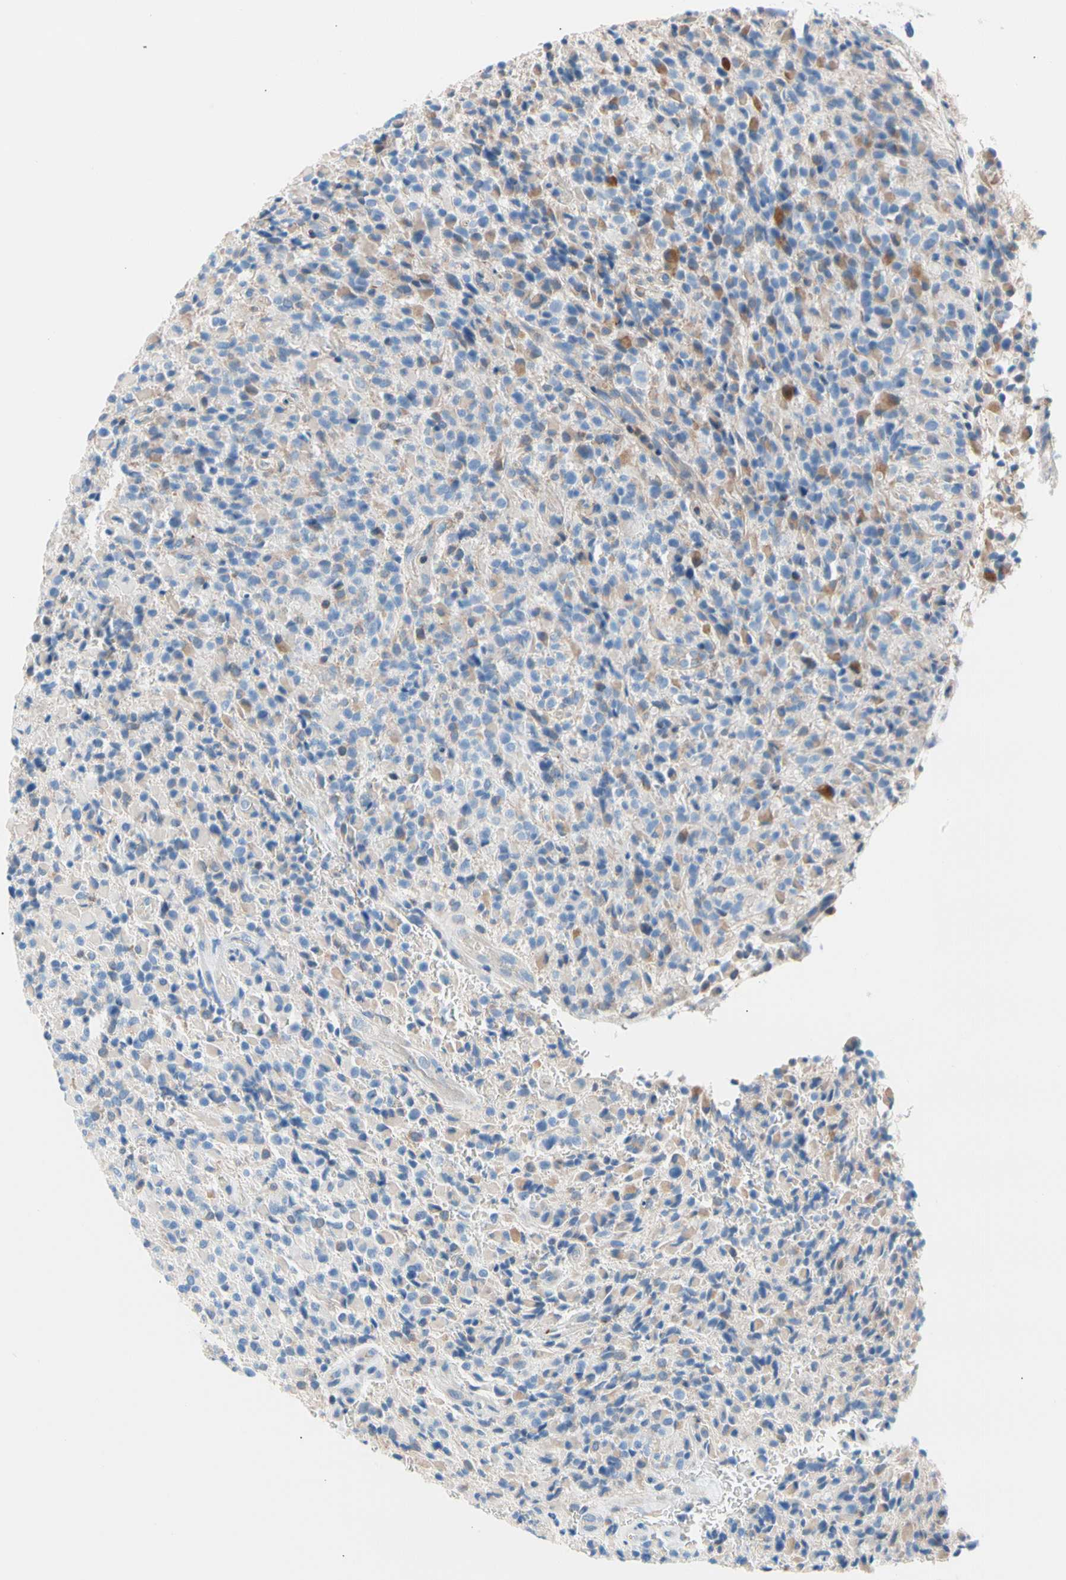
{"staining": {"intensity": "negative", "quantity": "none", "location": "none"}, "tissue": "glioma", "cell_type": "Tumor cells", "image_type": "cancer", "snomed": [{"axis": "morphology", "description": "Glioma, malignant, High grade"}, {"axis": "topography", "description": "Brain"}], "caption": "Immunohistochemical staining of glioma displays no significant positivity in tumor cells.", "gene": "MAP3K3", "patient": {"sex": "male", "age": 71}}